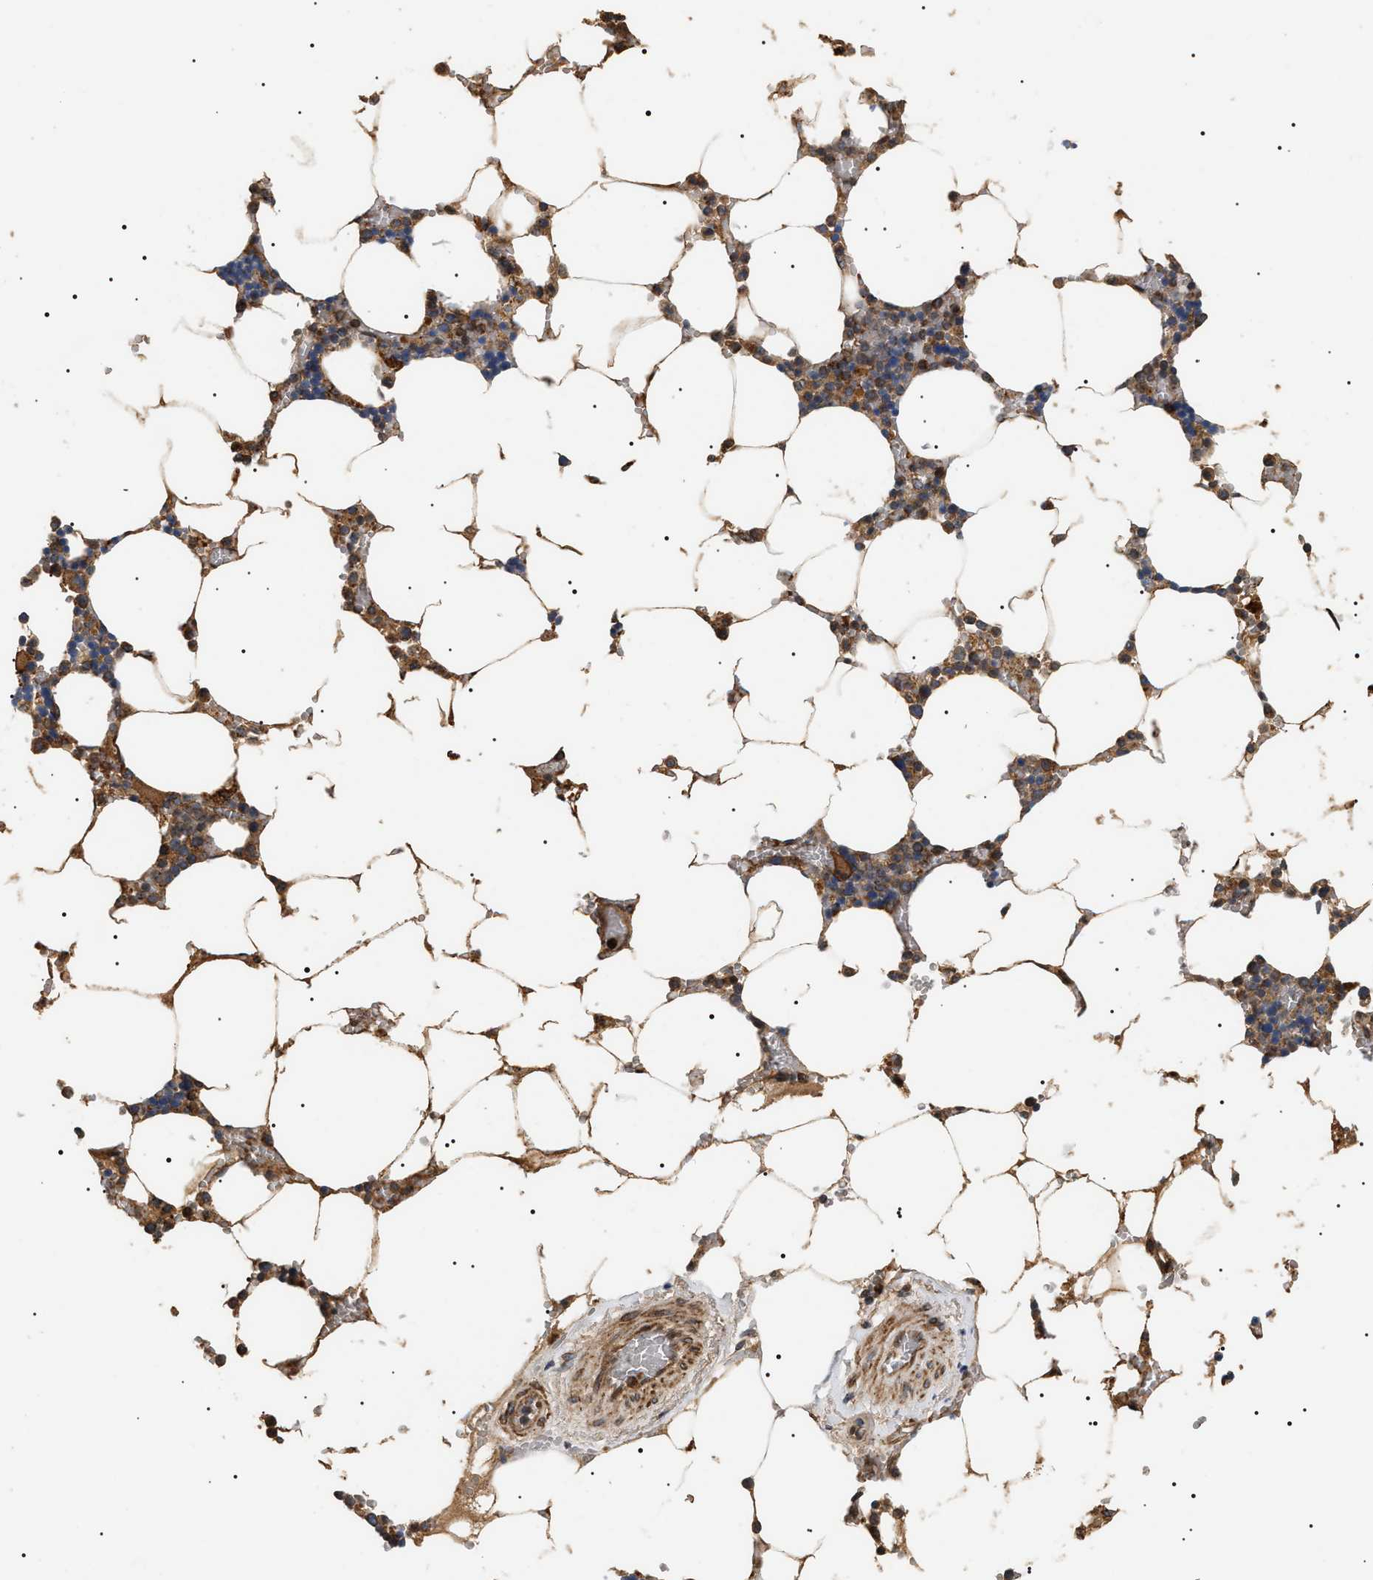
{"staining": {"intensity": "moderate", "quantity": "25%-75%", "location": "cytoplasmic/membranous,nuclear"}, "tissue": "bone marrow", "cell_type": "Hematopoietic cells", "image_type": "normal", "snomed": [{"axis": "morphology", "description": "Normal tissue, NOS"}, {"axis": "topography", "description": "Bone marrow"}], "caption": "A medium amount of moderate cytoplasmic/membranous,nuclear positivity is identified in about 25%-75% of hematopoietic cells in unremarkable bone marrow.", "gene": "ZBTB26", "patient": {"sex": "male", "age": 70}}